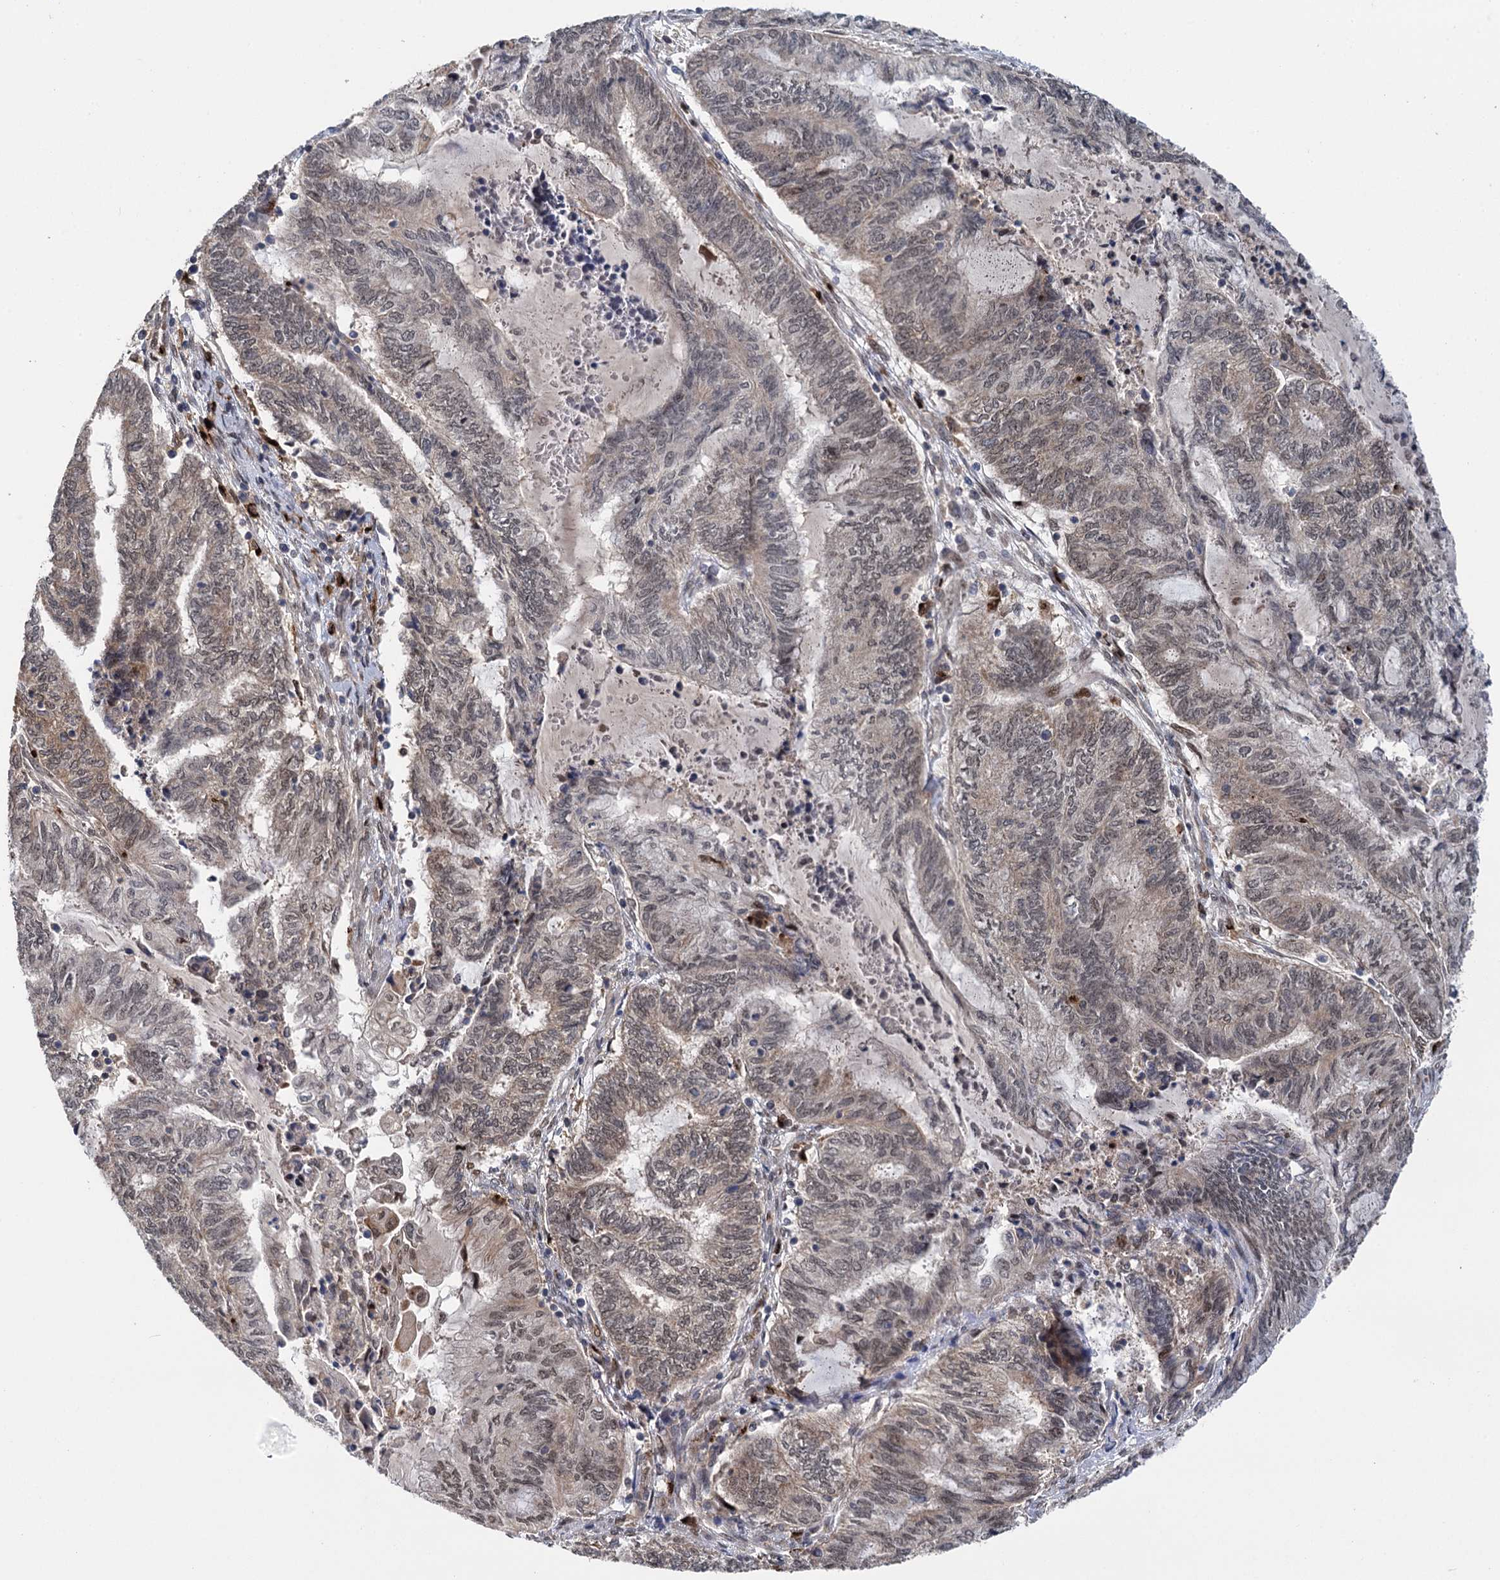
{"staining": {"intensity": "negative", "quantity": "none", "location": "none"}, "tissue": "endometrial cancer", "cell_type": "Tumor cells", "image_type": "cancer", "snomed": [{"axis": "morphology", "description": "Adenocarcinoma, NOS"}, {"axis": "topography", "description": "Uterus"}, {"axis": "topography", "description": "Endometrium"}], "caption": "Immunohistochemistry image of neoplastic tissue: human endometrial cancer stained with DAB (3,3'-diaminobenzidine) reveals no significant protein expression in tumor cells.", "gene": "GAL3ST4", "patient": {"sex": "female", "age": 70}}